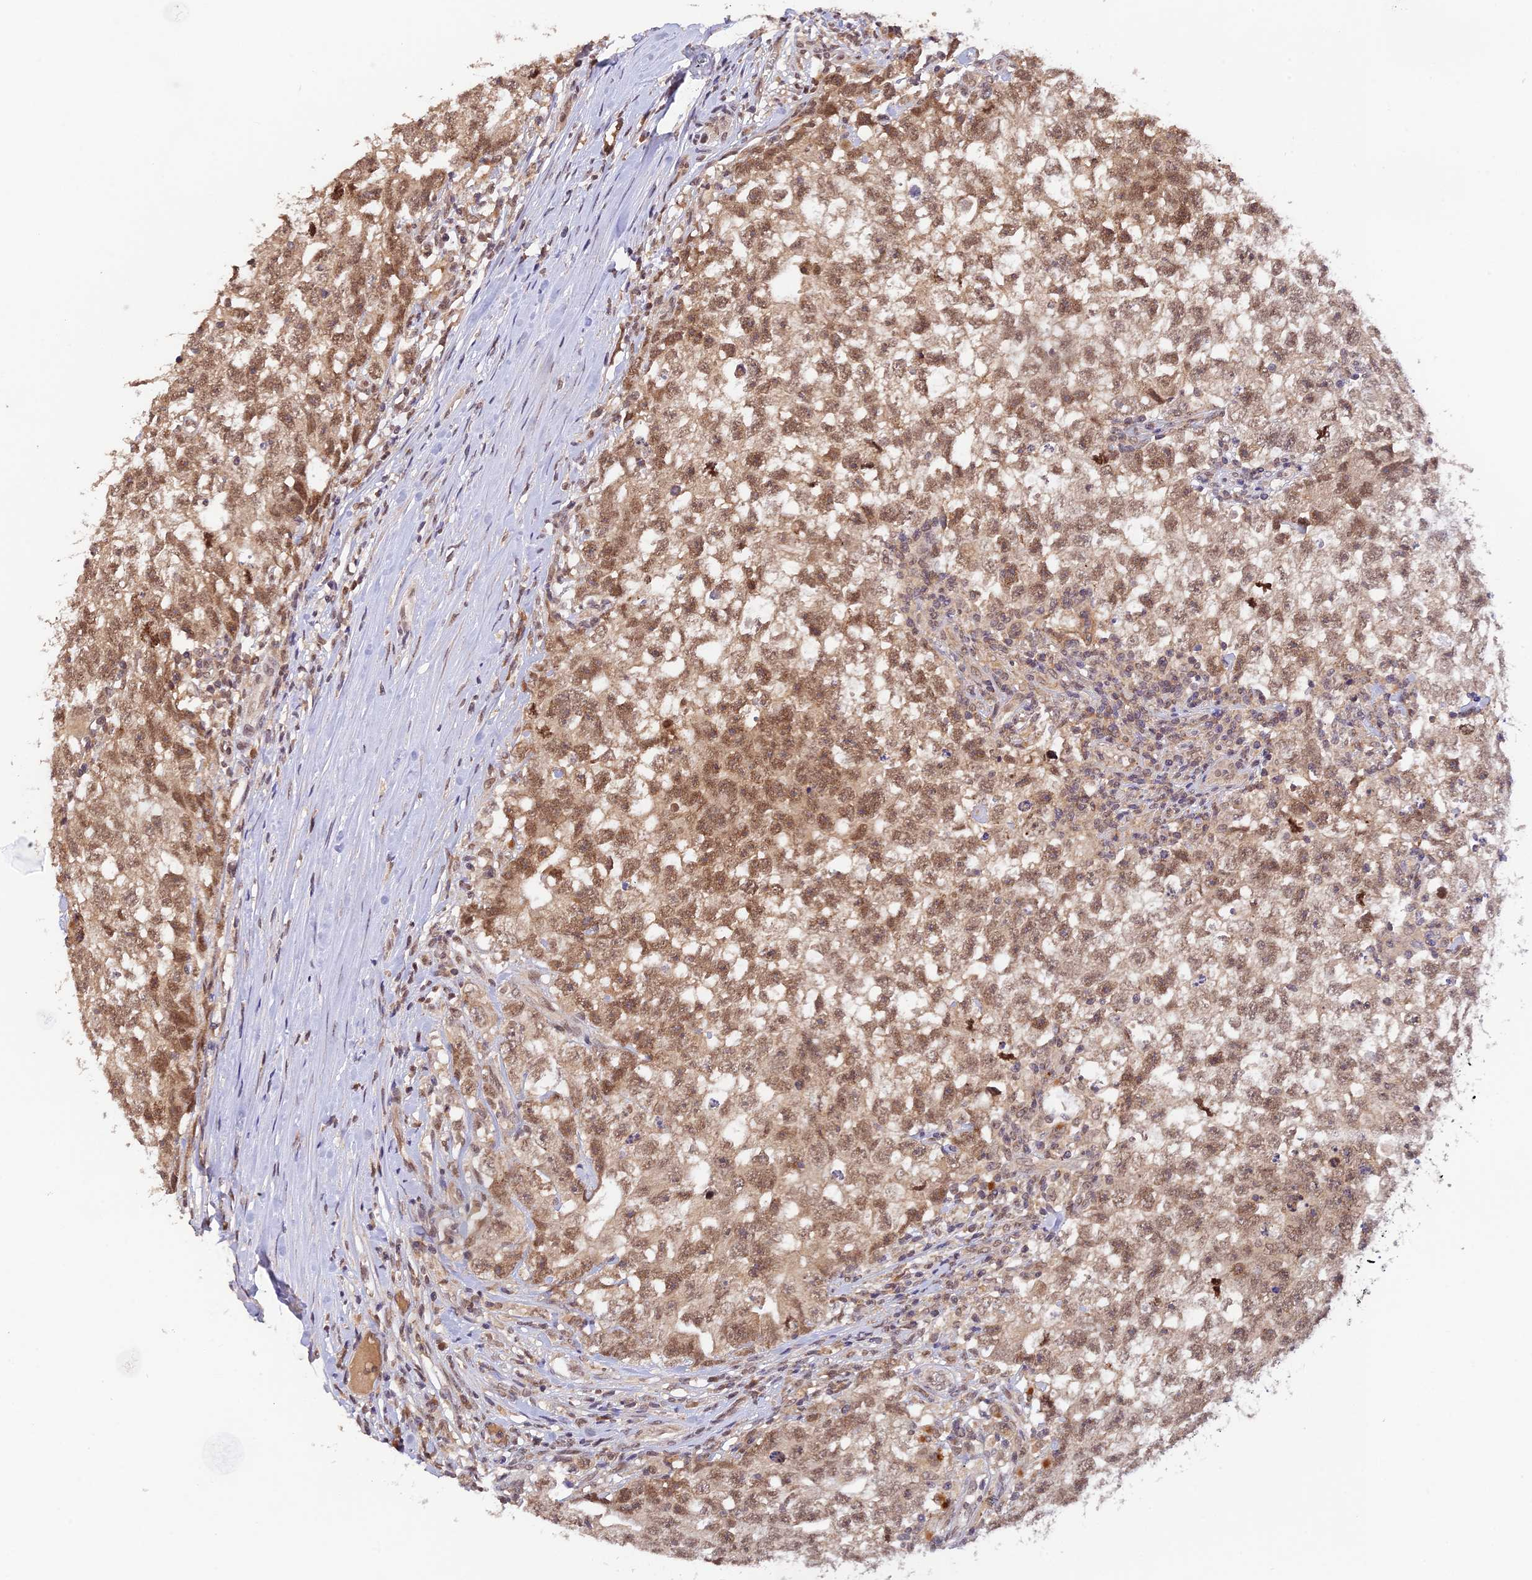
{"staining": {"intensity": "moderate", "quantity": ">75%", "location": "cytoplasmic/membranous,nuclear"}, "tissue": "testis cancer", "cell_type": "Tumor cells", "image_type": "cancer", "snomed": [{"axis": "morphology", "description": "Seminoma, NOS"}, {"axis": "morphology", "description": "Carcinoma, Embryonal, NOS"}, {"axis": "topography", "description": "Testis"}], "caption": "IHC (DAB) staining of human testis cancer demonstrates moderate cytoplasmic/membranous and nuclear protein staining in approximately >75% of tumor cells.", "gene": "ZNF436", "patient": {"sex": "male", "age": 29}}